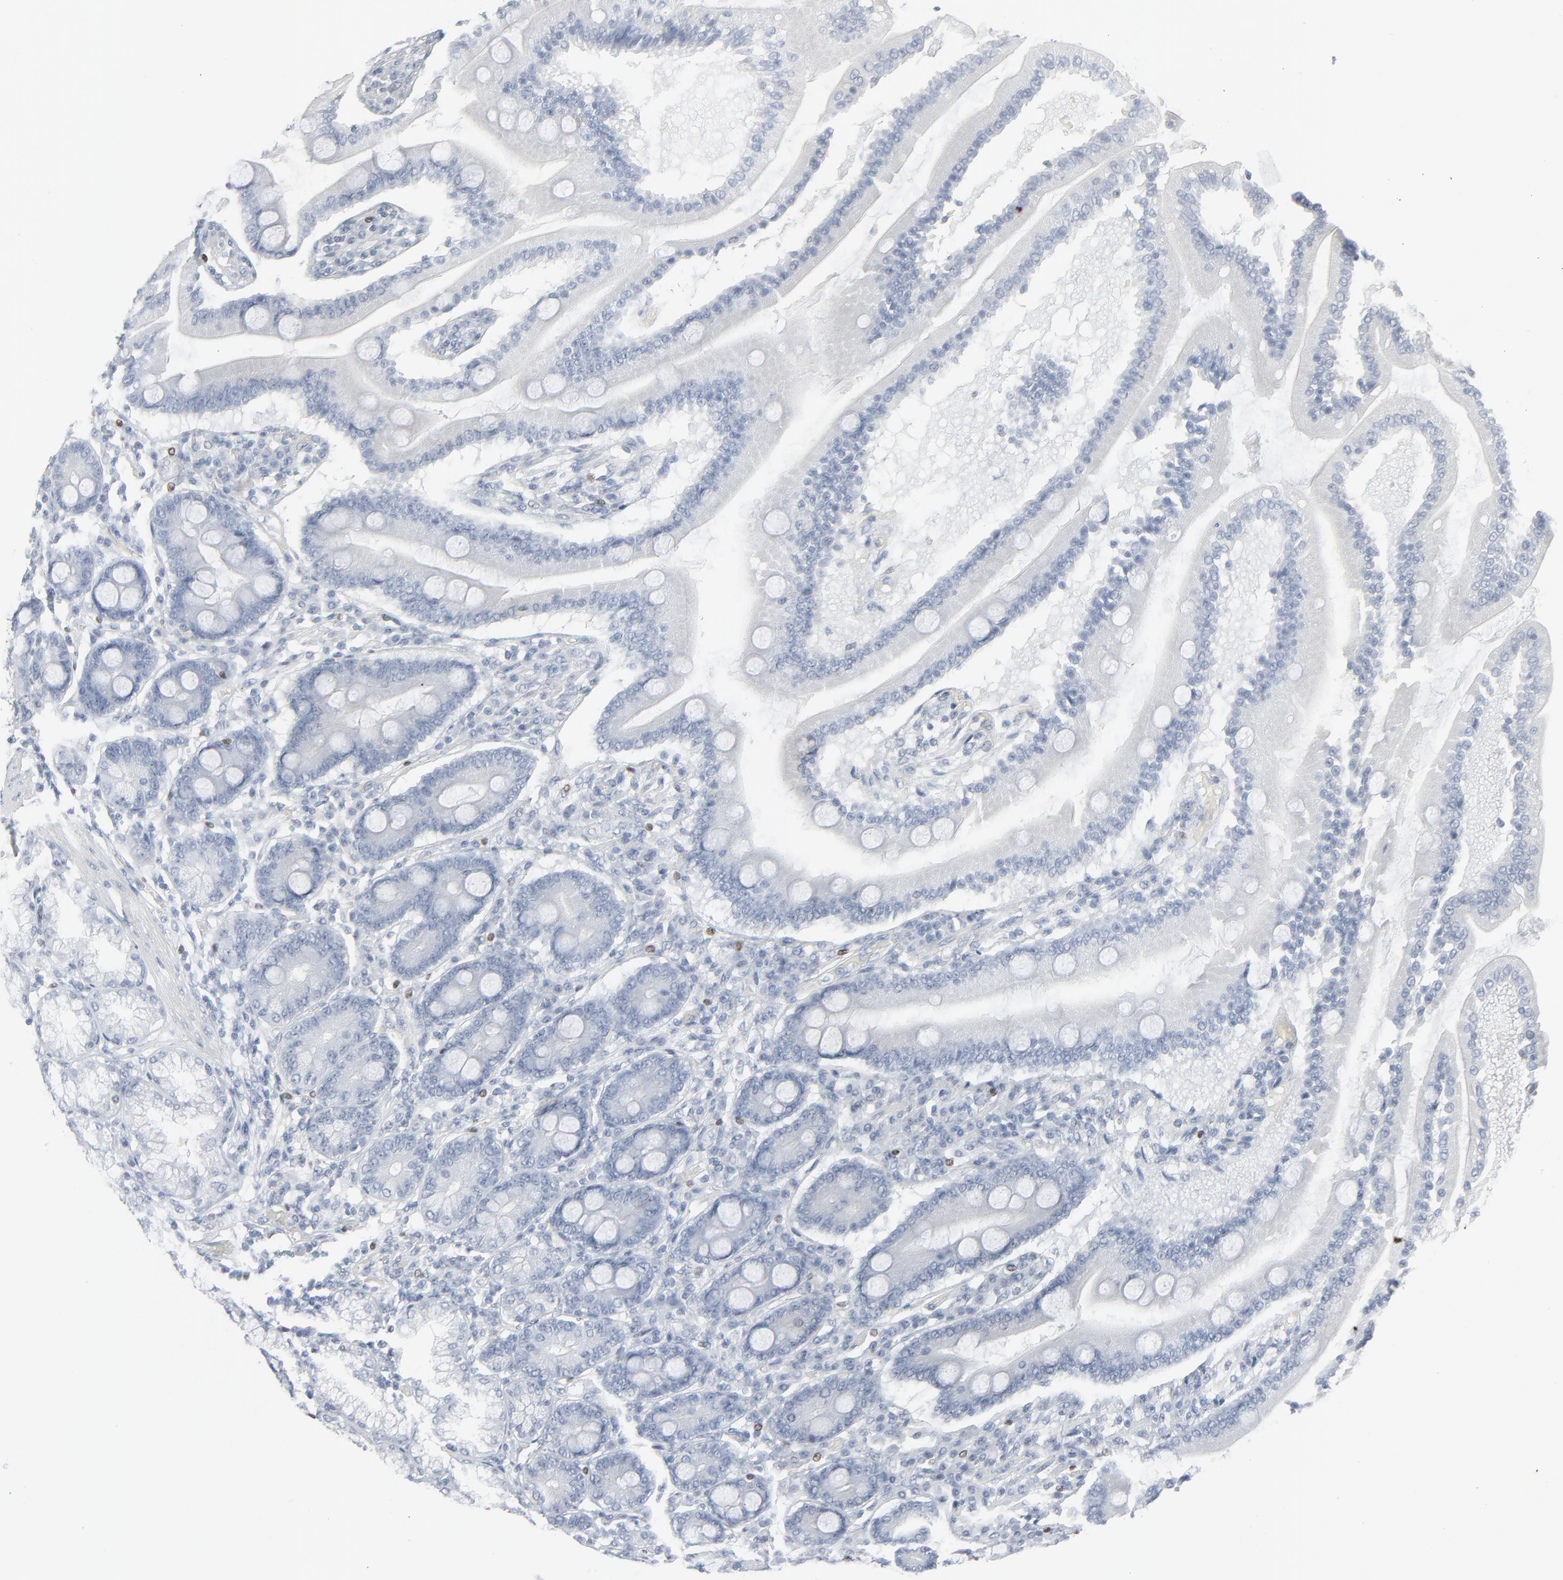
{"staining": {"intensity": "negative", "quantity": "none", "location": "none"}, "tissue": "duodenum", "cell_type": "Glandular cells", "image_type": "normal", "snomed": [{"axis": "morphology", "description": "Normal tissue, NOS"}, {"axis": "topography", "description": "Duodenum"}], "caption": "High power microscopy histopathology image of an immunohistochemistry micrograph of unremarkable duodenum, revealing no significant staining in glandular cells.", "gene": "MITF", "patient": {"sex": "female", "age": 64}}